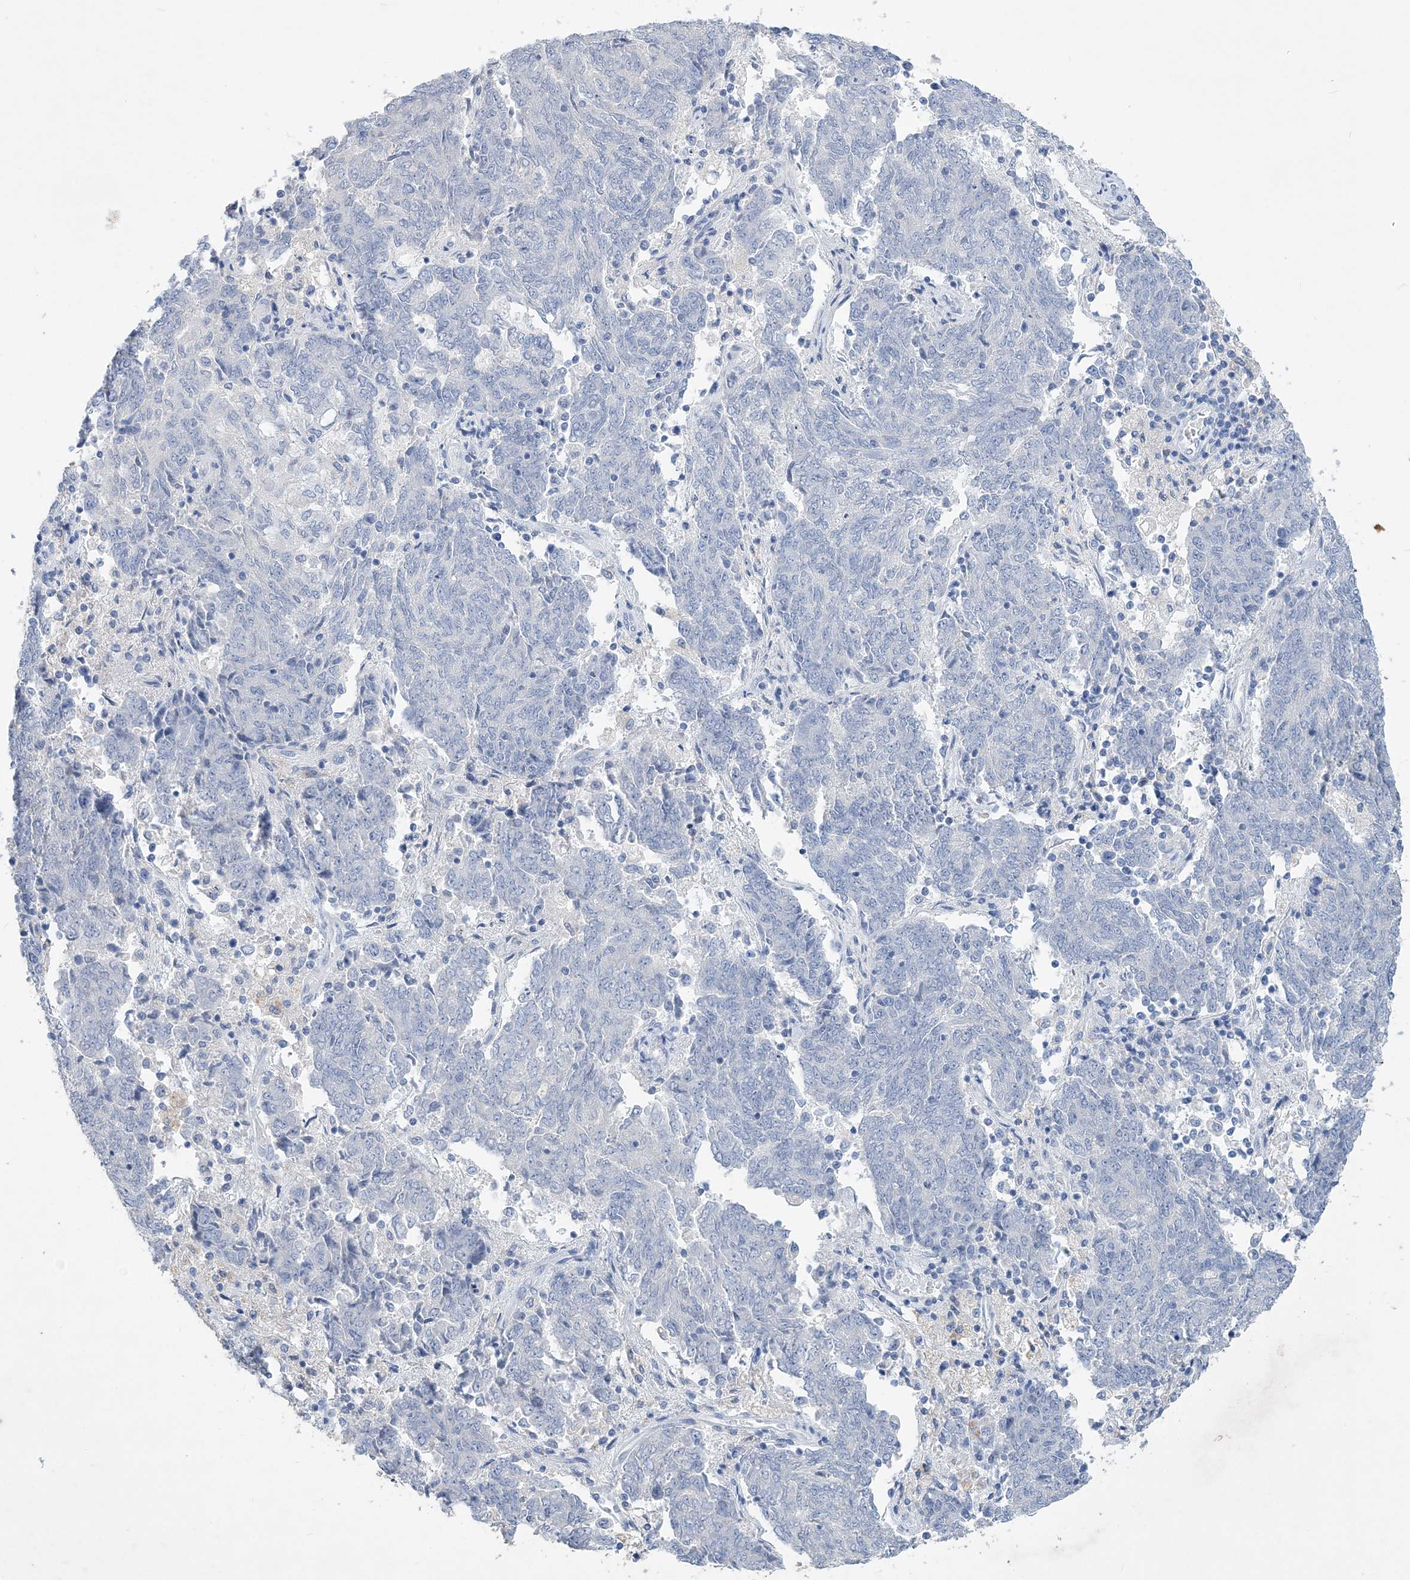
{"staining": {"intensity": "negative", "quantity": "none", "location": "none"}, "tissue": "endometrial cancer", "cell_type": "Tumor cells", "image_type": "cancer", "snomed": [{"axis": "morphology", "description": "Adenocarcinoma, NOS"}, {"axis": "topography", "description": "Endometrium"}], "caption": "High power microscopy photomicrograph of an immunohistochemistry (IHC) histopathology image of endometrial cancer, revealing no significant positivity in tumor cells.", "gene": "COPS8", "patient": {"sex": "female", "age": 80}}